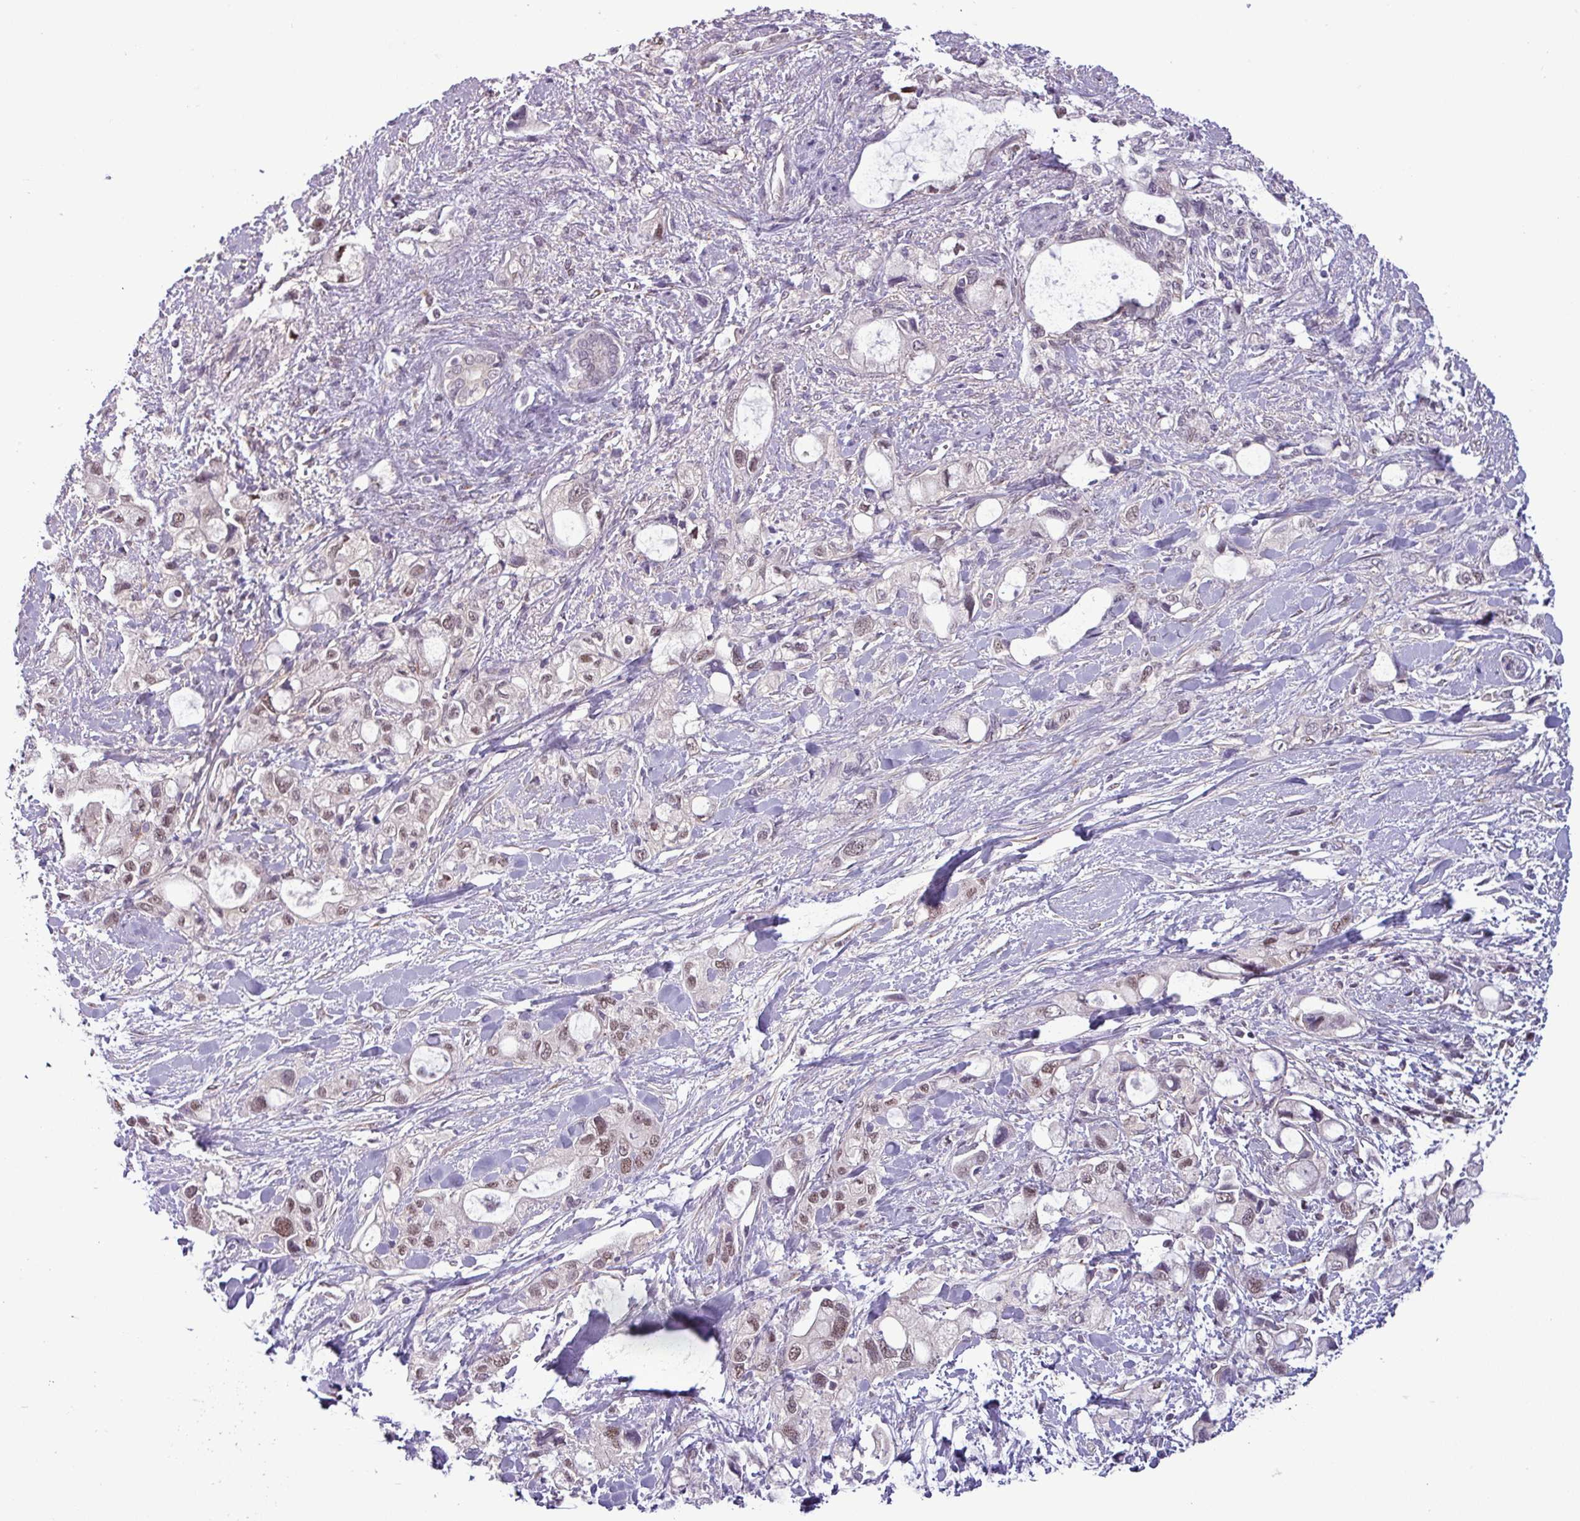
{"staining": {"intensity": "weak", "quantity": "<25%", "location": "nuclear"}, "tissue": "pancreatic cancer", "cell_type": "Tumor cells", "image_type": "cancer", "snomed": [{"axis": "morphology", "description": "Adenocarcinoma, NOS"}, {"axis": "topography", "description": "Pancreas"}], "caption": "Tumor cells are negative for brown protein staining in adenocarcinoma (pancreatic).", "gene": "NPFFR1", "patient": {"sex": "female", "age": 56}}